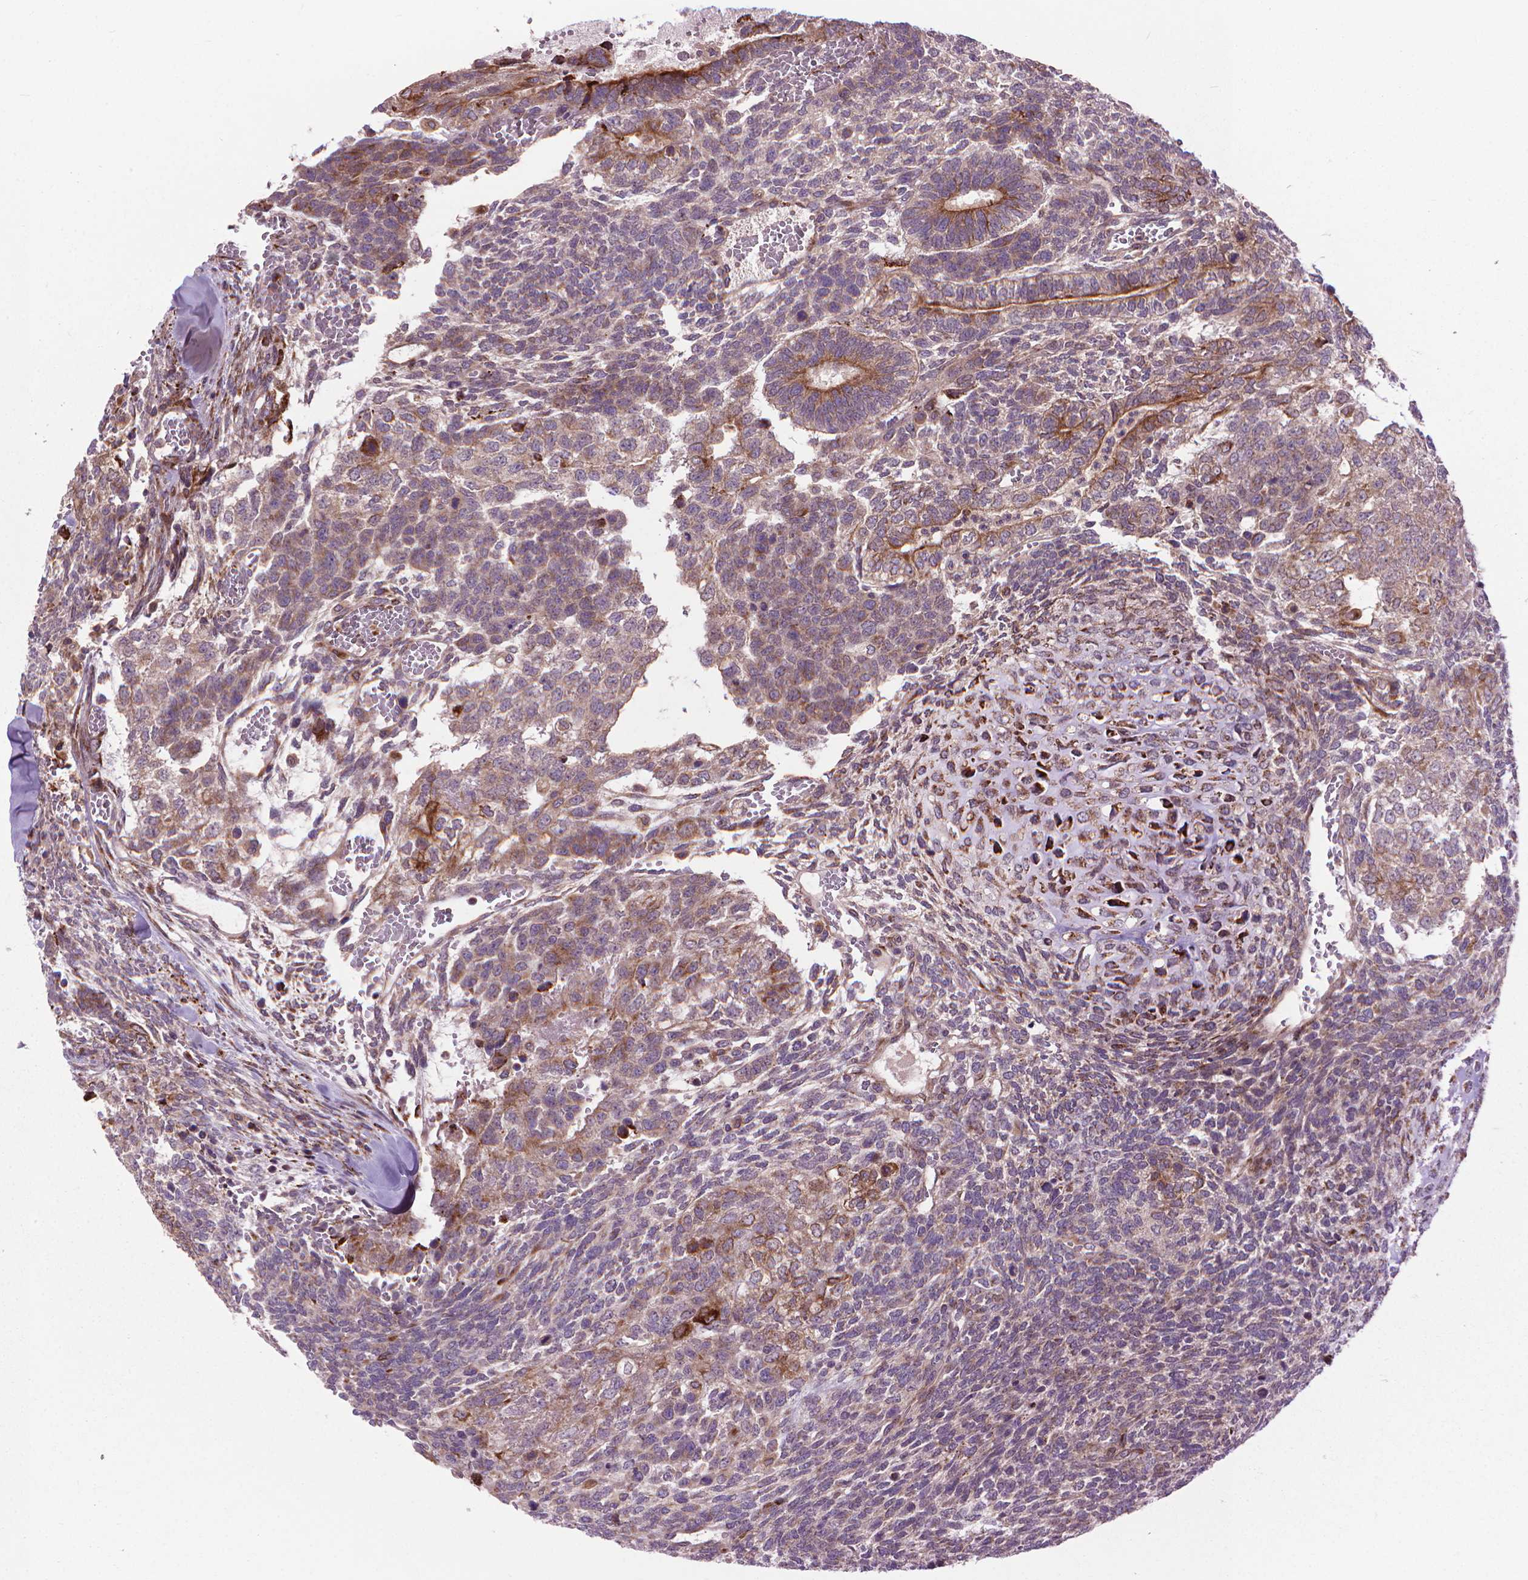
{"staining": {"intensity": "moderate", "quantity": "25%-75%", "location": "cytoplasmic/membranous"}, "tissue": "testis cancer", "cell_type": "Tumor cells", "image_type": "cancer", "snomed": [{"axis": "morphology", "description": "Normal tissue, NOS"}, {"axis": "morphology", "description": "Carcinoma, Embryonal, NOS"}, {"axis": "topography", "description": "Testis"}, {"axis": "topography", "description": "Epididymis"}], "caption": "Immunohistochemical staining of human embryonal carcinoma (testis) reveals medium levels of moderate cytoplasmic/membranous protein expression in approximately 25%-75% of tumor cells.", "gene": "MYH14", "patient": {"sex": "male", "age": 23}}